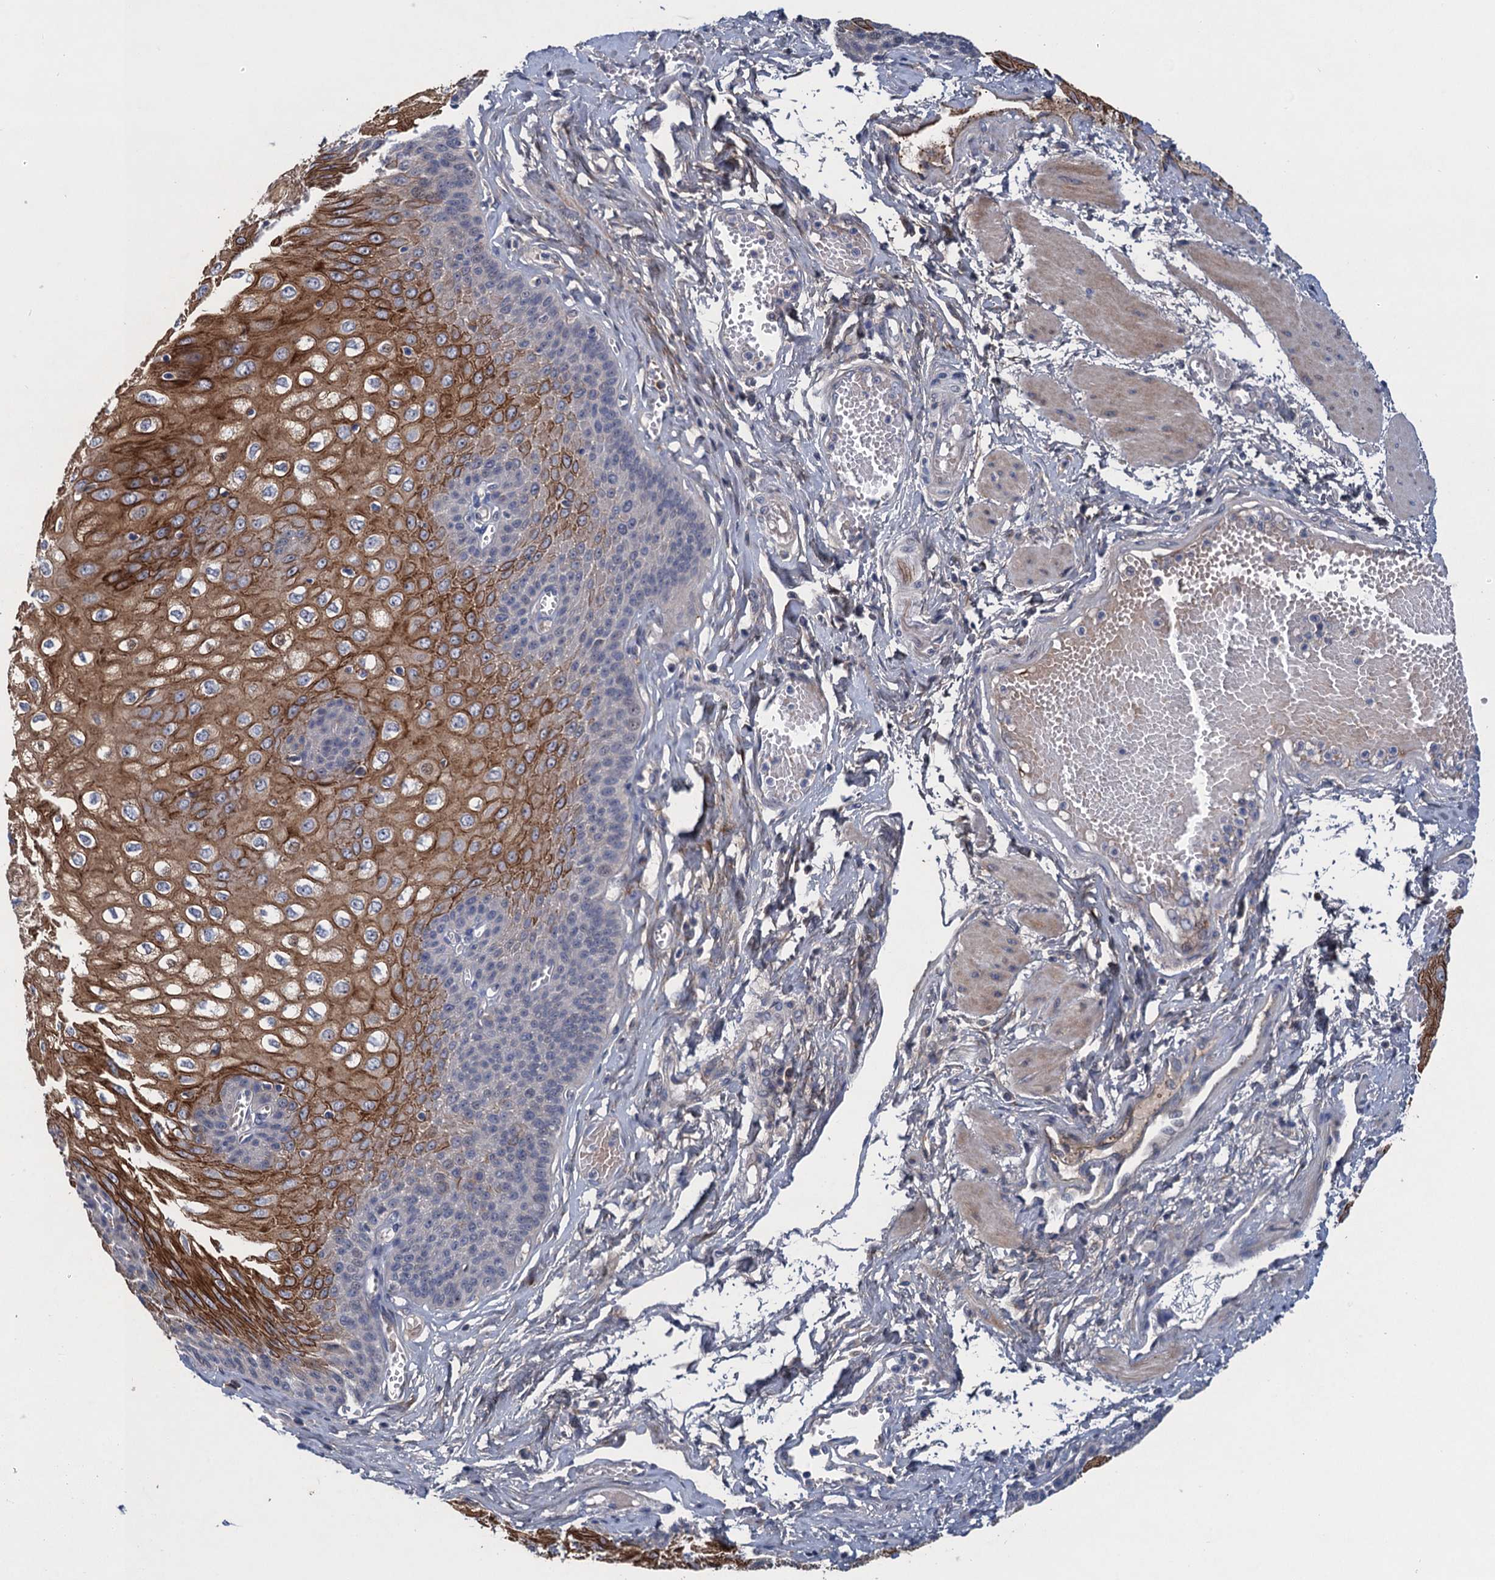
{"staining": {"intensity": "strong", "quantity": "<25%", "location": "cytoplasmic/membranous"}, "tissue": "esophagus", "cell_type": "Squamous epithelial cells", "image_type": "normal", "snomed": [{"axis": "morphology", "description": "Normal tissue, NOS"}, {"axis": "topography", "description": "Esophagus"}], "caption": "Protein positivity by immunohistochemistry (IHC) exhibits strong cytoplasmic/membranous positivity in approximately <25% of squamous epithelial cells in benign esophagus. The protein is stained brown, and the nuclei are stained in blue (DAB (3,3'-diaminobenzidine) IHC with brightfield microscopy, high magnification).", "gene": "TRAF7", "patient": {"sex": "male", "age": 60}}